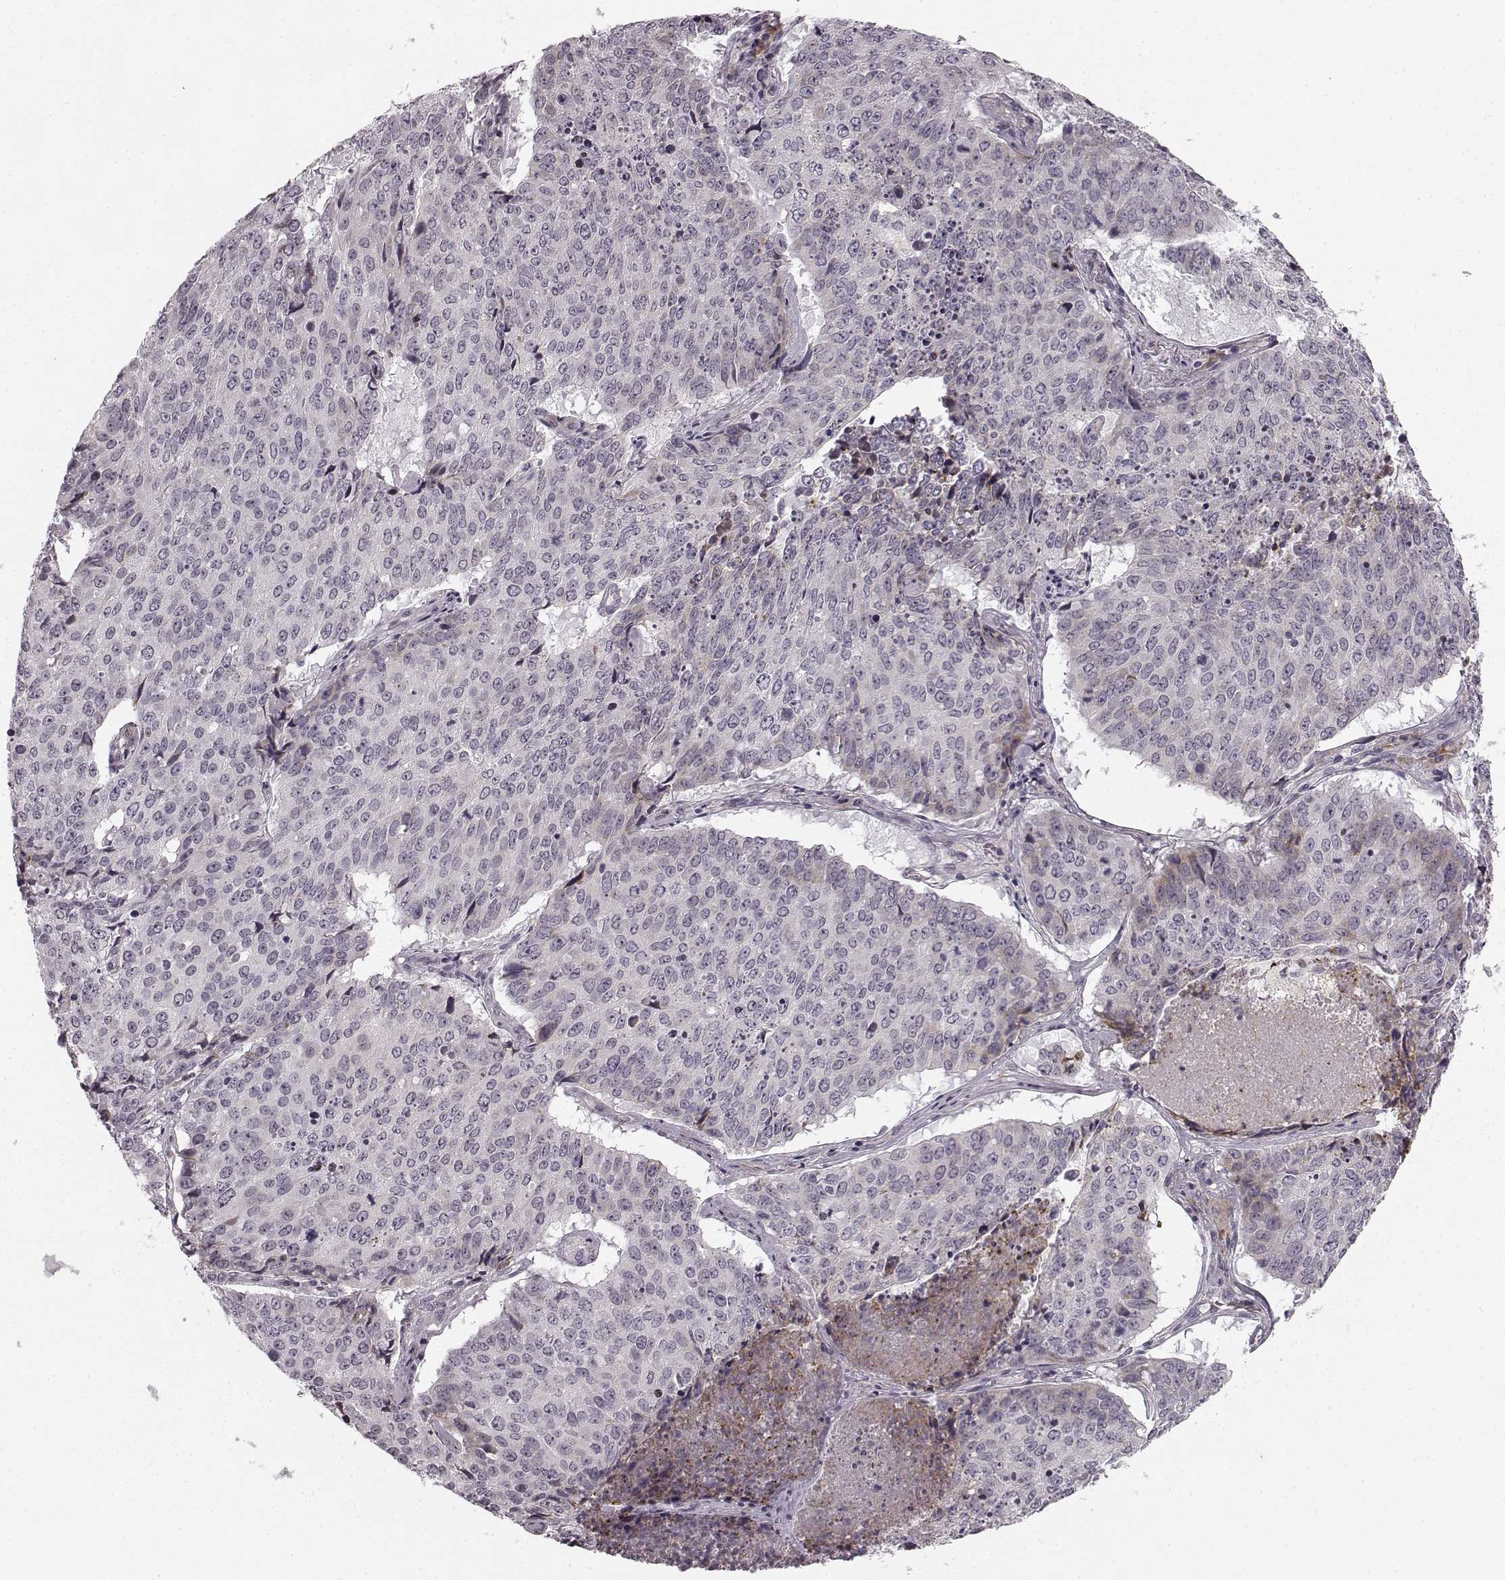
{"staining": {"intensity": "negative", "quantity": "none", "location": "none"}, "tissue": "lung cancer", "cell_type": "Tumor cells", "image_type": "cancer", "snomed": [{"axis": "morphology", "description": "Normal tissue, NOS"}, {"axis": "morphology", "description": "Squamous cell carcinoma, NOS"}, {"axis": "topography", "description": "Bronchus"}, {"axis": "topography", "description": "Lung"}], "caption": "An immunohistochemistry (IHC) image of lung cancer is shown. There is no staining in tumor cells of lung cancer.", "gene": "FAM234B", "patient": {"sex": "male", "age": 64}}